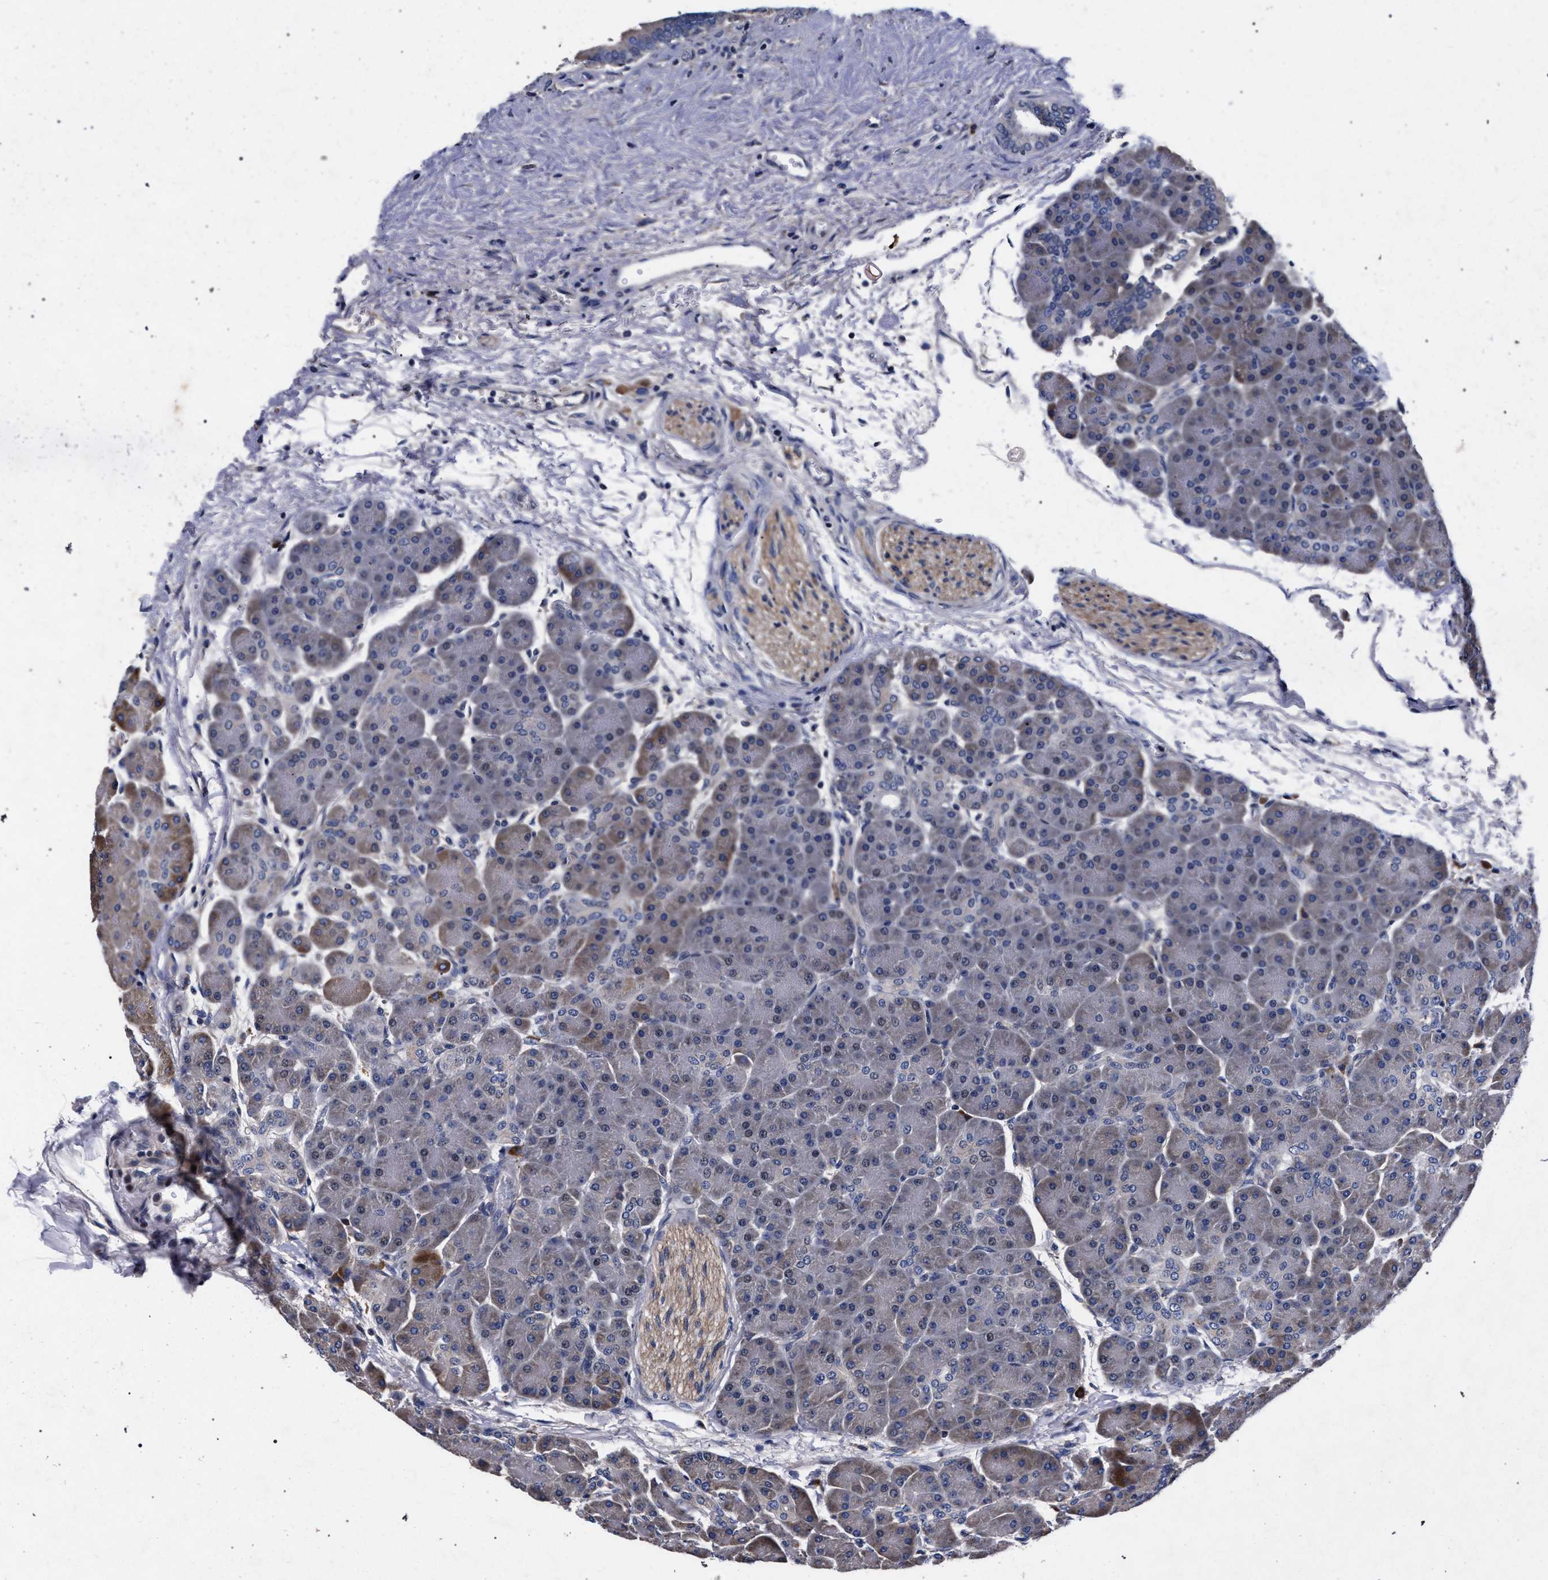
{"staining": {"intensity": "strong", "quantity": "<25%", "location": "cytoplasmic/membranous"}, "tissue": "pancreas", "cell_type": "Exocrine glandular cells", "image_type": "normal", "snomed": [{"axis": "morphology", "description": "Normal tissue, NOS"}, {"axis": "topography", "description": "Pancreas"}], "caption": "Strong cytoplasmic/membranous staining for a protein is appreciated in about <25% of exocrine glandular cells of benign pancreas using IHC.", "gene": "CFAP95", "patient": {"sex": "male", "age": 66}}